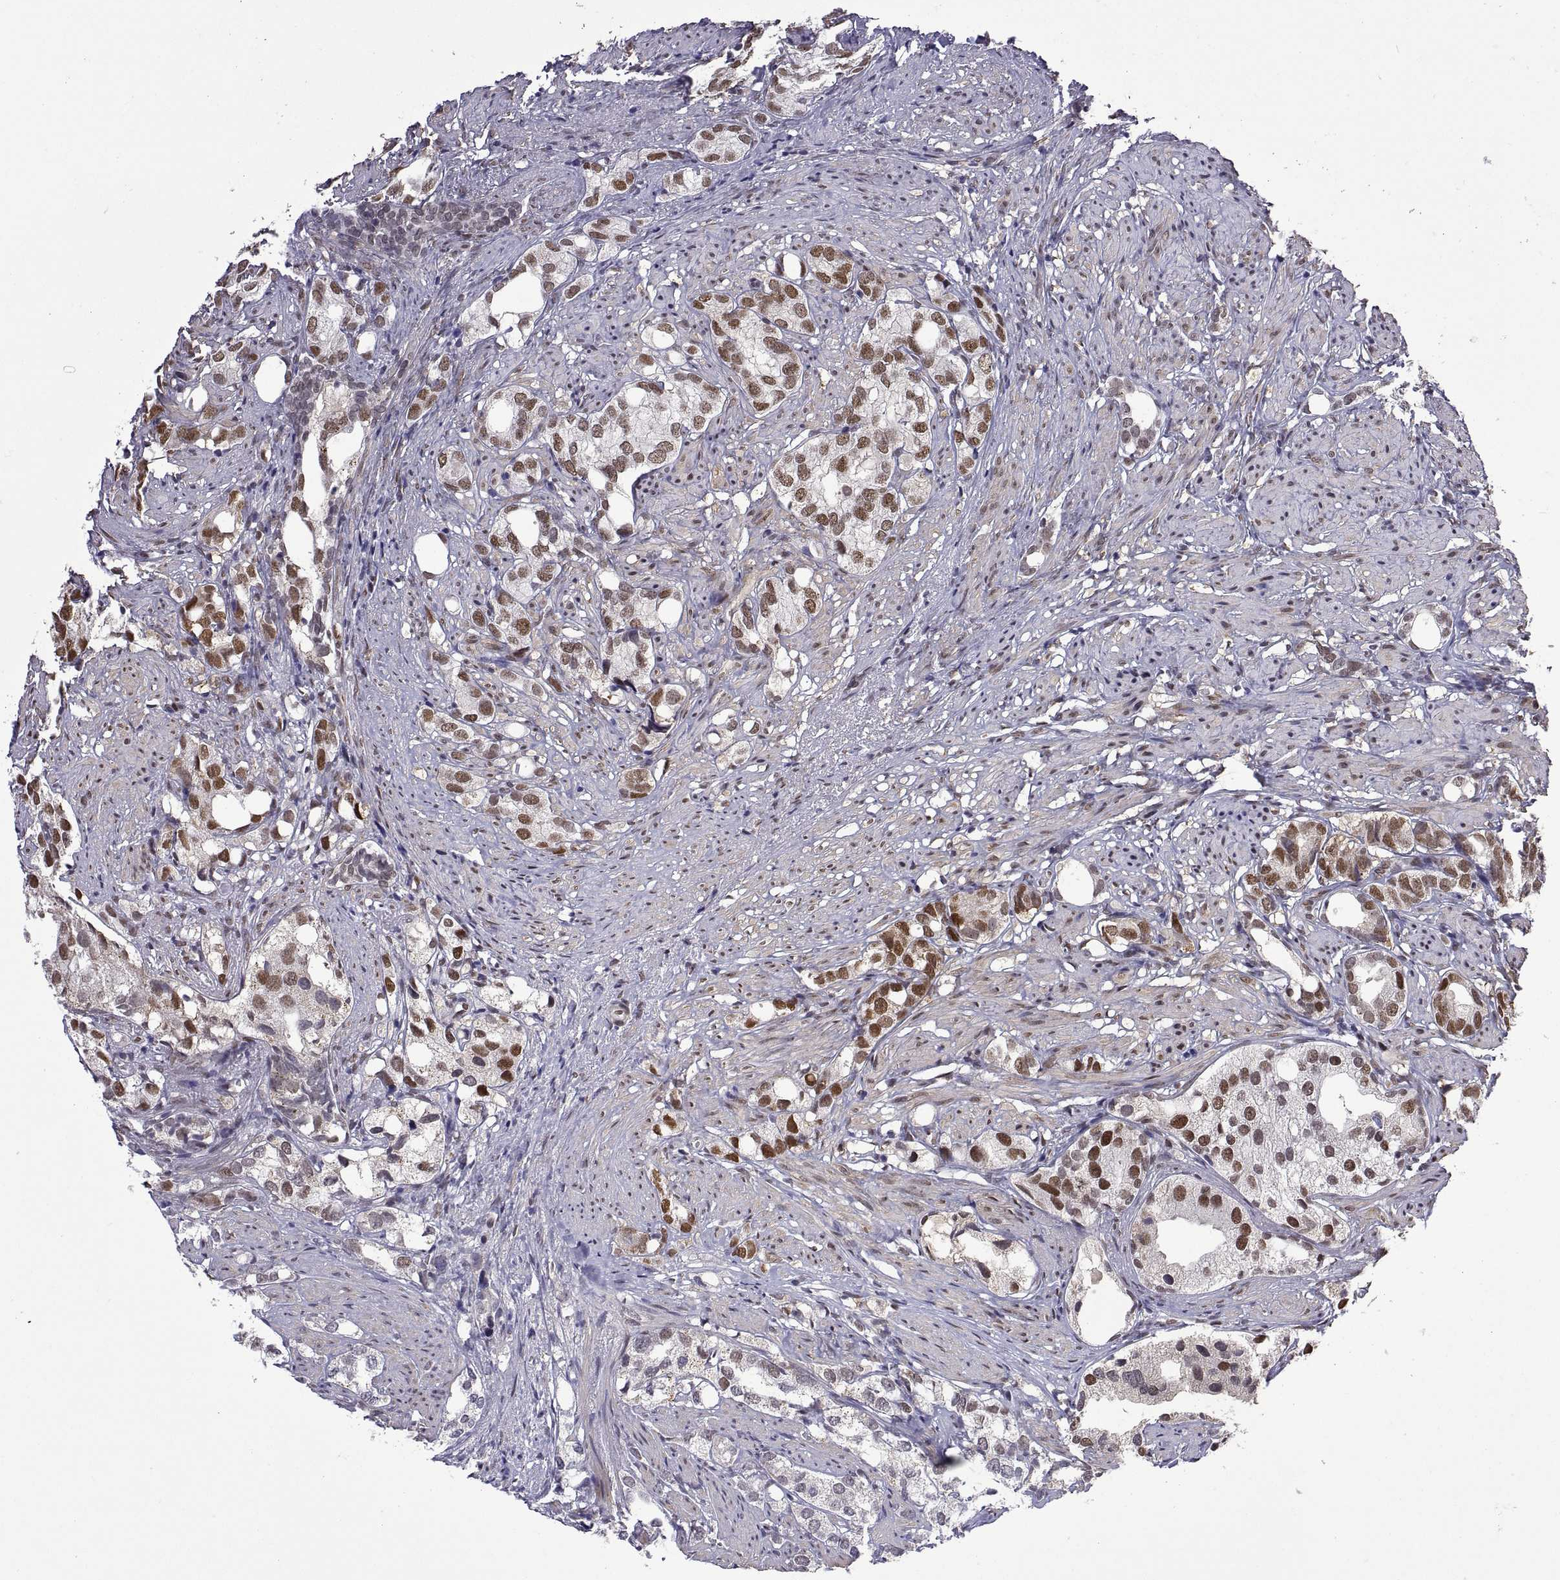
{"staining": {"intensity": "moderate", "quantity": ">75%", "location": "nuclear"}, "tissue": "prostate cancer", "cell_type": "Tumor cells", "image_type": "cancer", "snomed": [{"axis": "morphology", "description": "Adenocarcinoma, High grade"}, {"axis": "topography", "description": "Prostate"}], "caption": "Immunohistochemistry of prostate adenocarcinoma (high-grade) shows medium levels of moderate nuclear positivity in about >75% of tumor cells.", "gene": "NR4A1", "patient": {"sex": "male", "age": 82}}